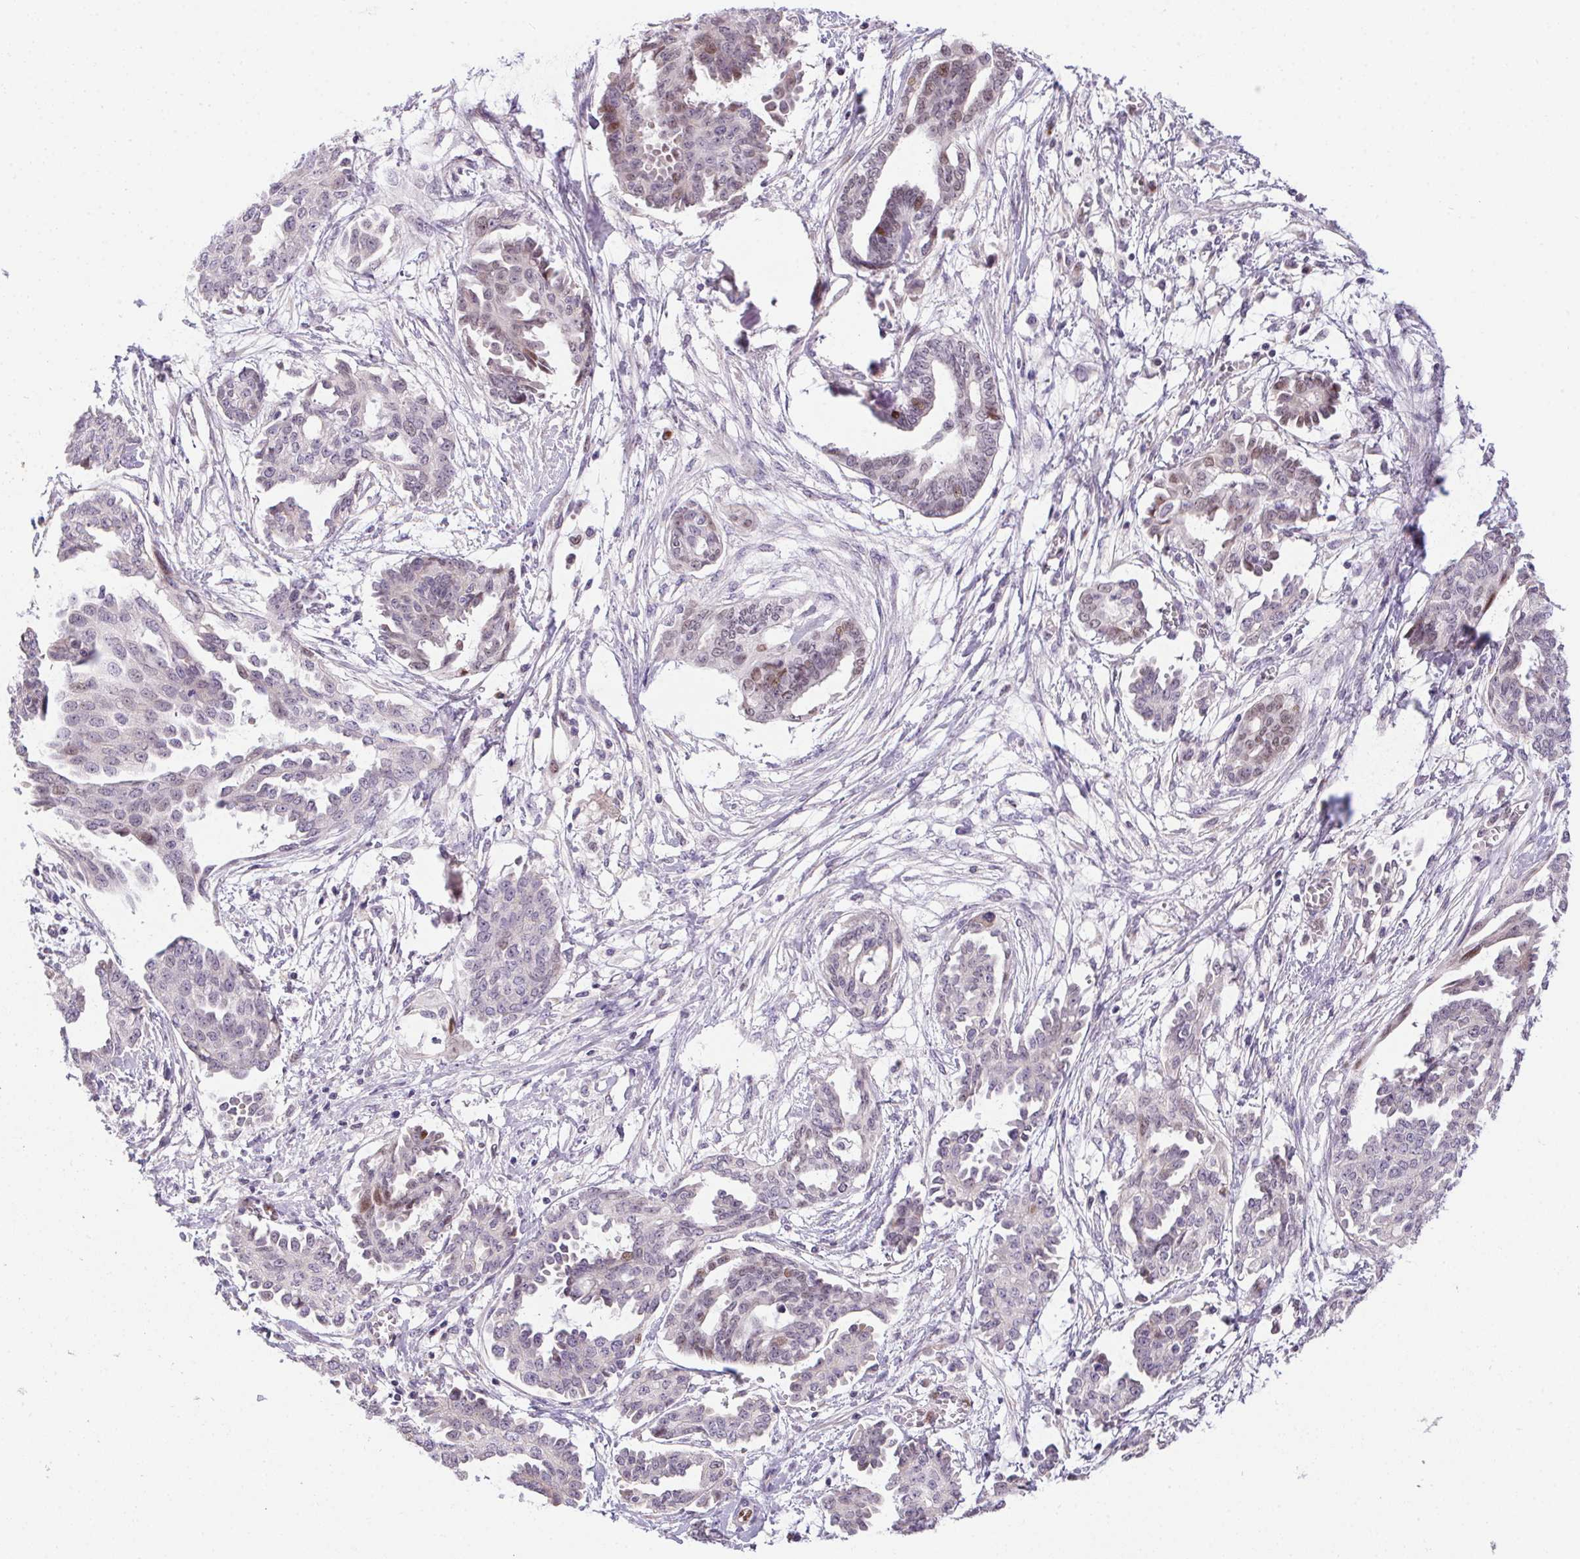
{"staining": {"intensity": "weak", "quantity": "<25%", "location": "nuclear"}, "tissue": "ovarian cancer", "cell_type": "Tumor cells", "image_type": "cancer", "snomed": [{"axis": "morphology", "description": "Cystadenocarcinoma, serous, NOS"}, {"axis": "topography", "description": "Ovary"}], "caption": "Tumor cells are negative for brown protein staining in serous cystadenocarcinoma (ovarian).", "gene": "SP9", "patient": {"sex": "female", "age": 71}}